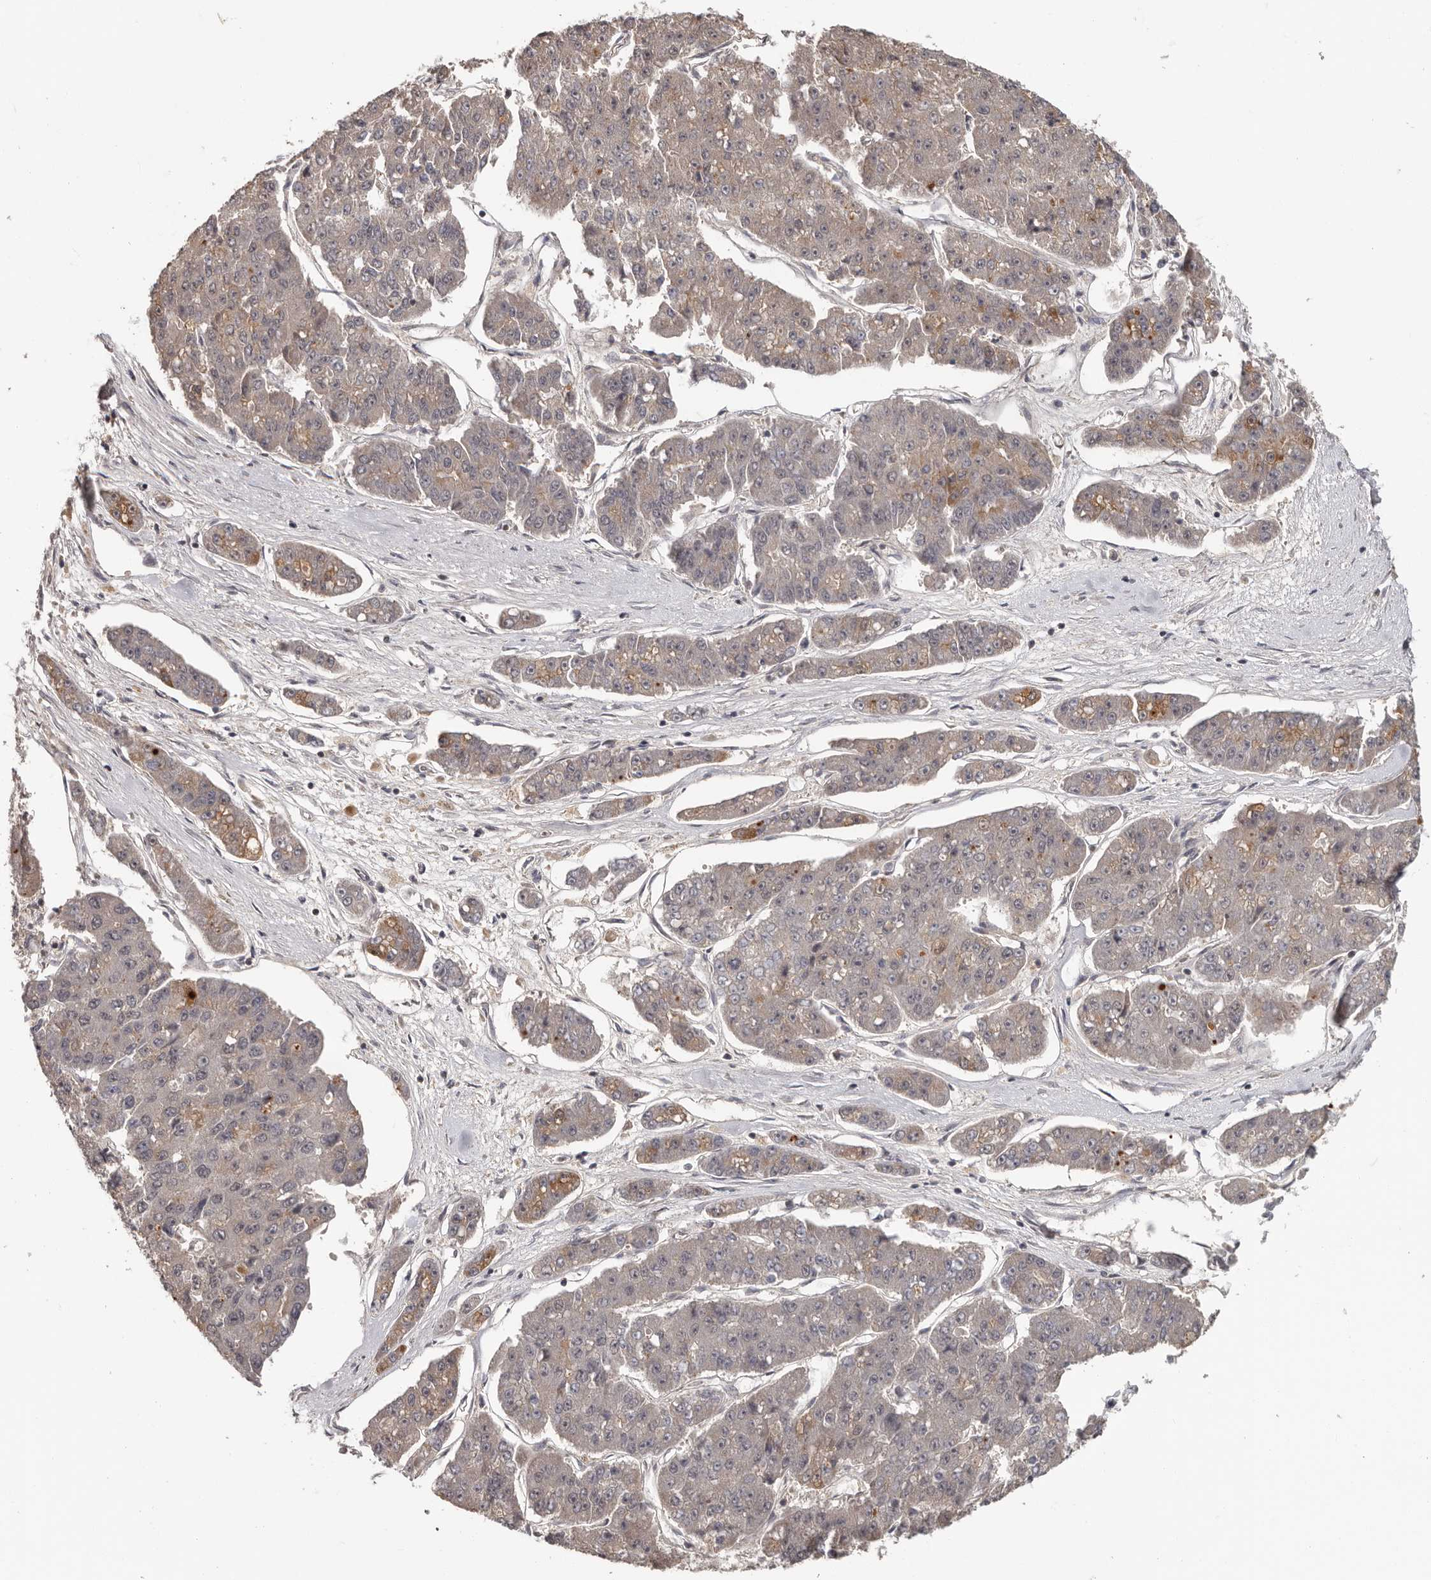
{"staining": {"intensity": "weak", "quantity": "<25%", "location": "cytoplasmic/membranous"}, "tissue": "pancreatic cancer", "cell_type": "Tumor cells", "image_type": "cancer", "snomed": [{"axis": "morphology", "description": "Adenocarcinoma, NOS"}, {"axis": "topography", "description": "Pancreas"}], "caption": "Tumor cells are negative for brown protein staining in pancreatic adenocarcinoma.", "gene": "ANKRD44", "patient": {"sex": "male", "age": 50}}